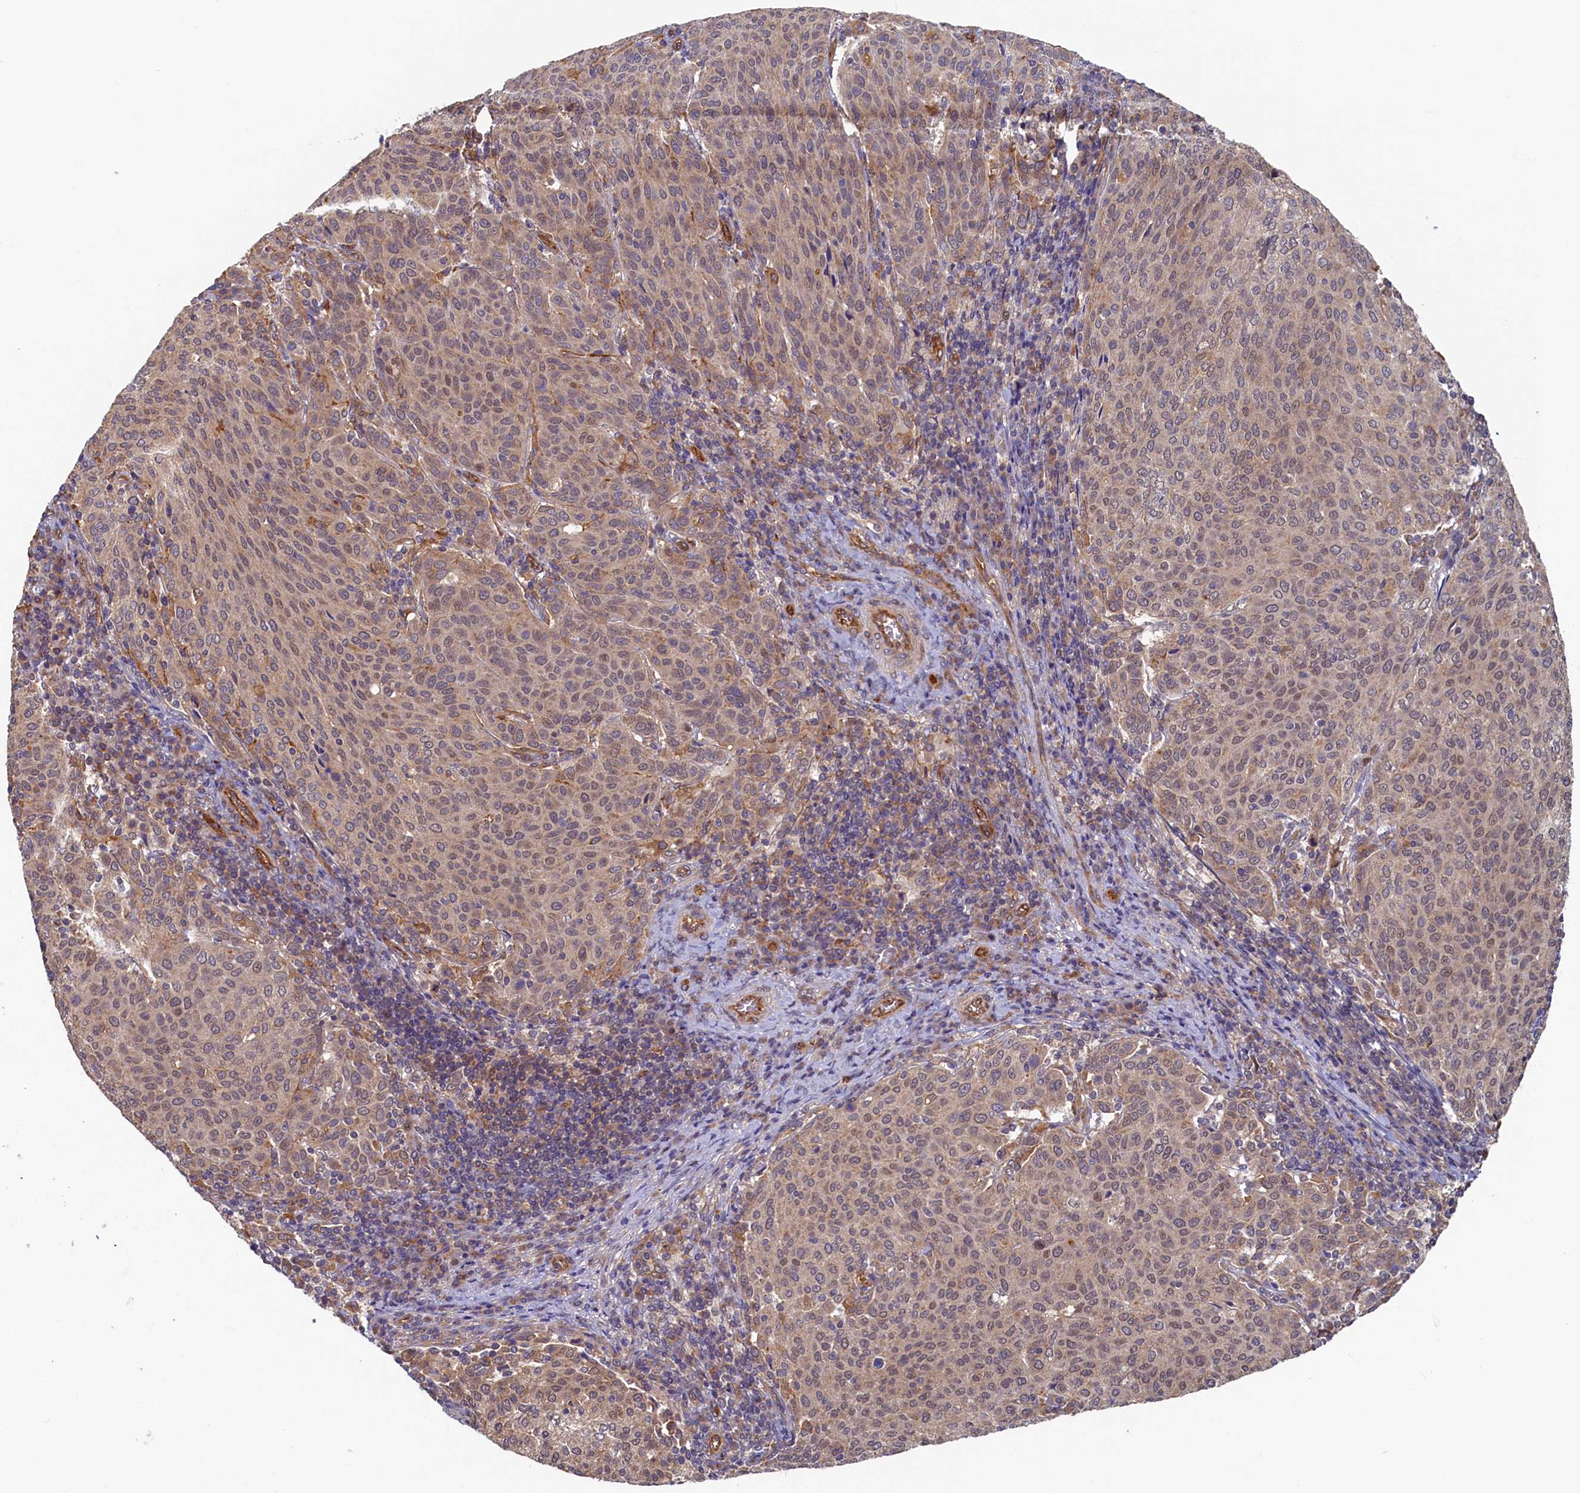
{"staining": {"intensity": "moderate", "quantity": "25%-75%", "location": "nuclear"}, "tissue": "cervical cancer", "cell_type": "Tumor cells", "image_type": "cancer", "snomed": [{"axis": "morphology", "description": "Squamous cell carcinoma, NOS"}, {"axis": "topography", "description": "Cervix"}], "caption": "Moderate nuclear protein expression is appreciated in about 25%-75% of tumor cells in cervical cancer (squamous cell carcinoma).", "gene": "STX12", "patient": {"sex": "female", "age": 46}}